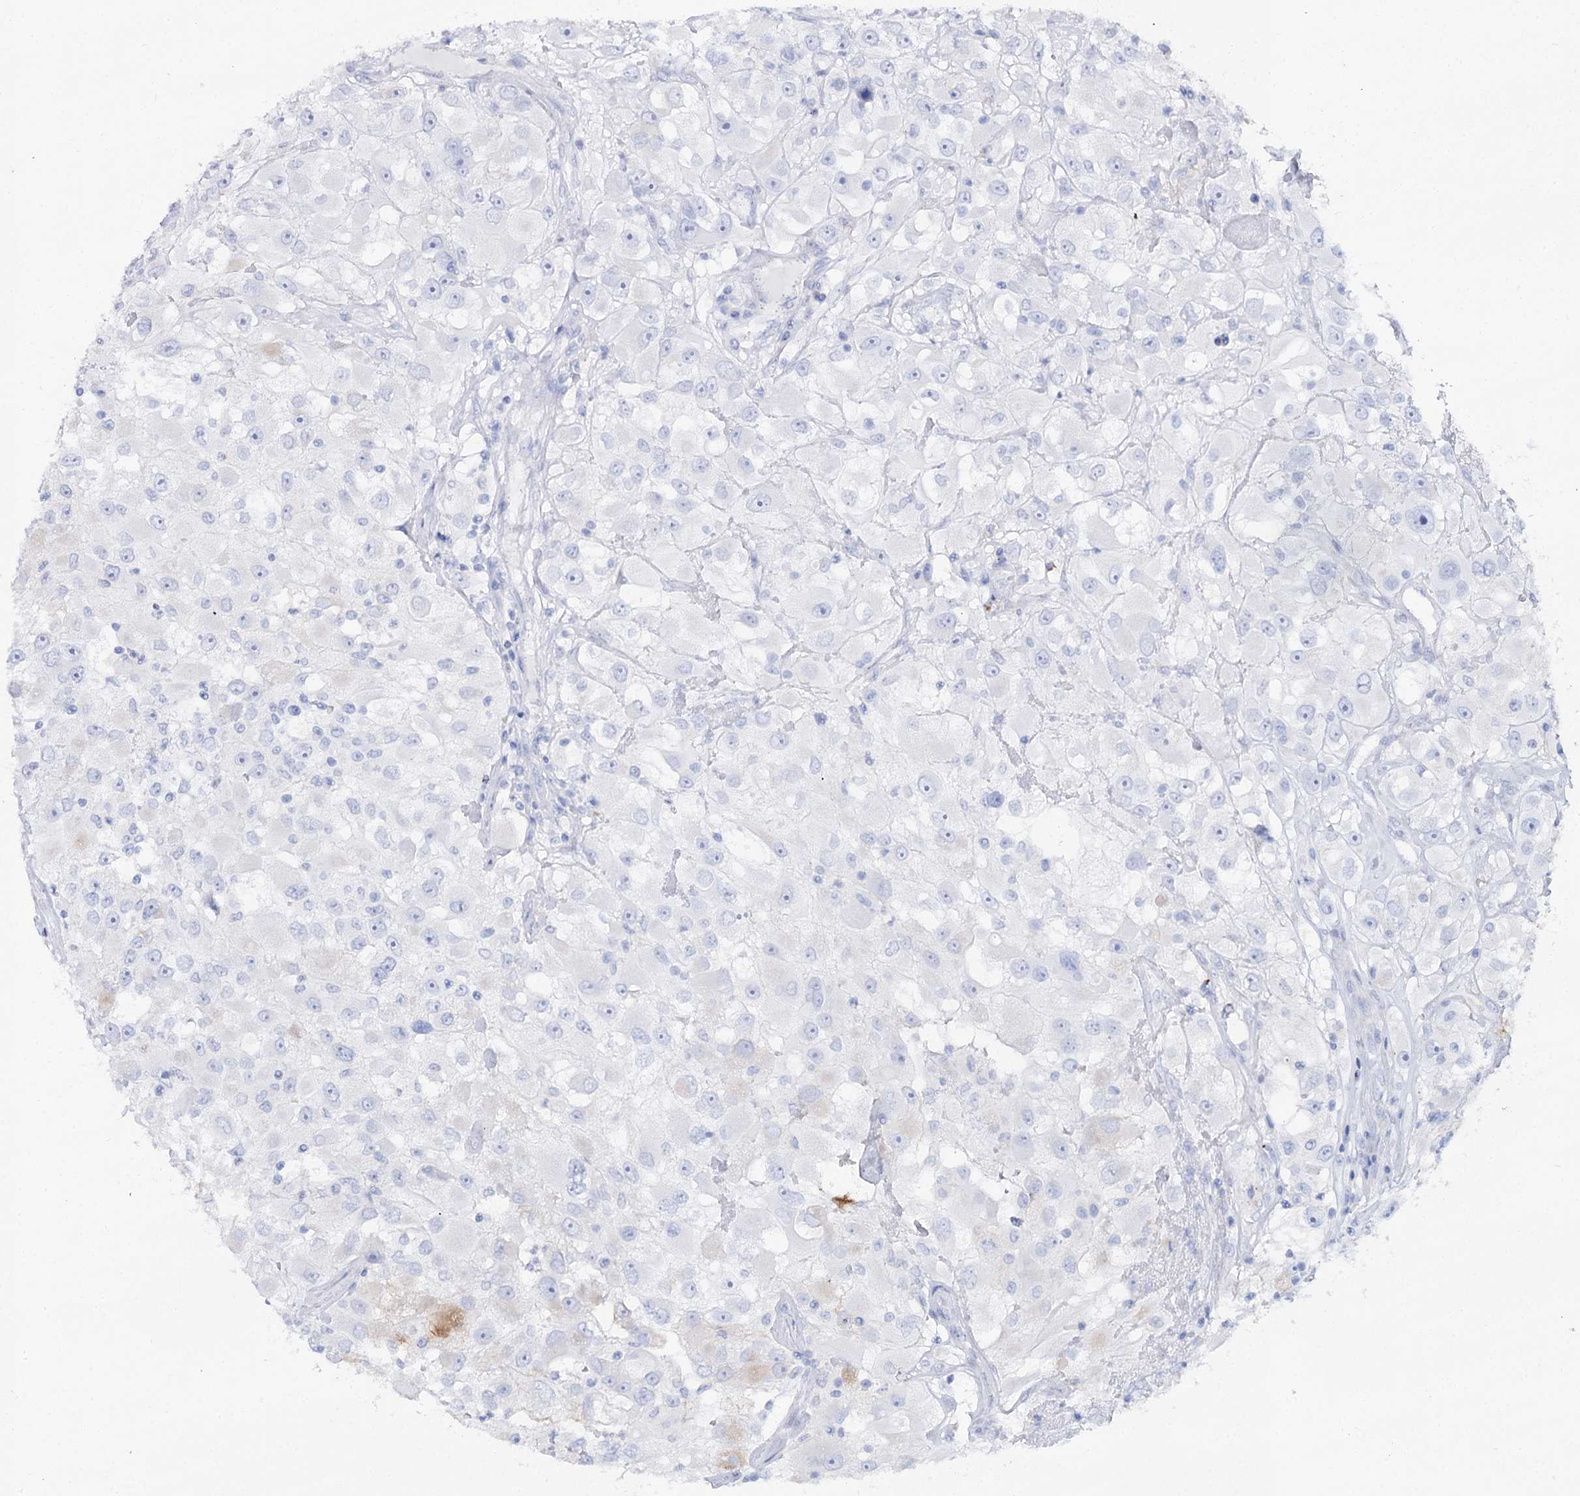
{"staining": {"intensity": "negative", "quantity": "none", "location": "none"}, "tissue": "renal cancer", "cell_type": "Tumor cells", "image_type": "cancer", "snomed": [{"axis": "morphology", "description": "Adenocarcinoma, NOS"}, {"axis": "topography", "description": "Kidney"}], "caption": "Tumor cells show no significant positivity in renal cancer.", "gene": "SLC3A1", "patient": {"sex": "female", "age": 52}}